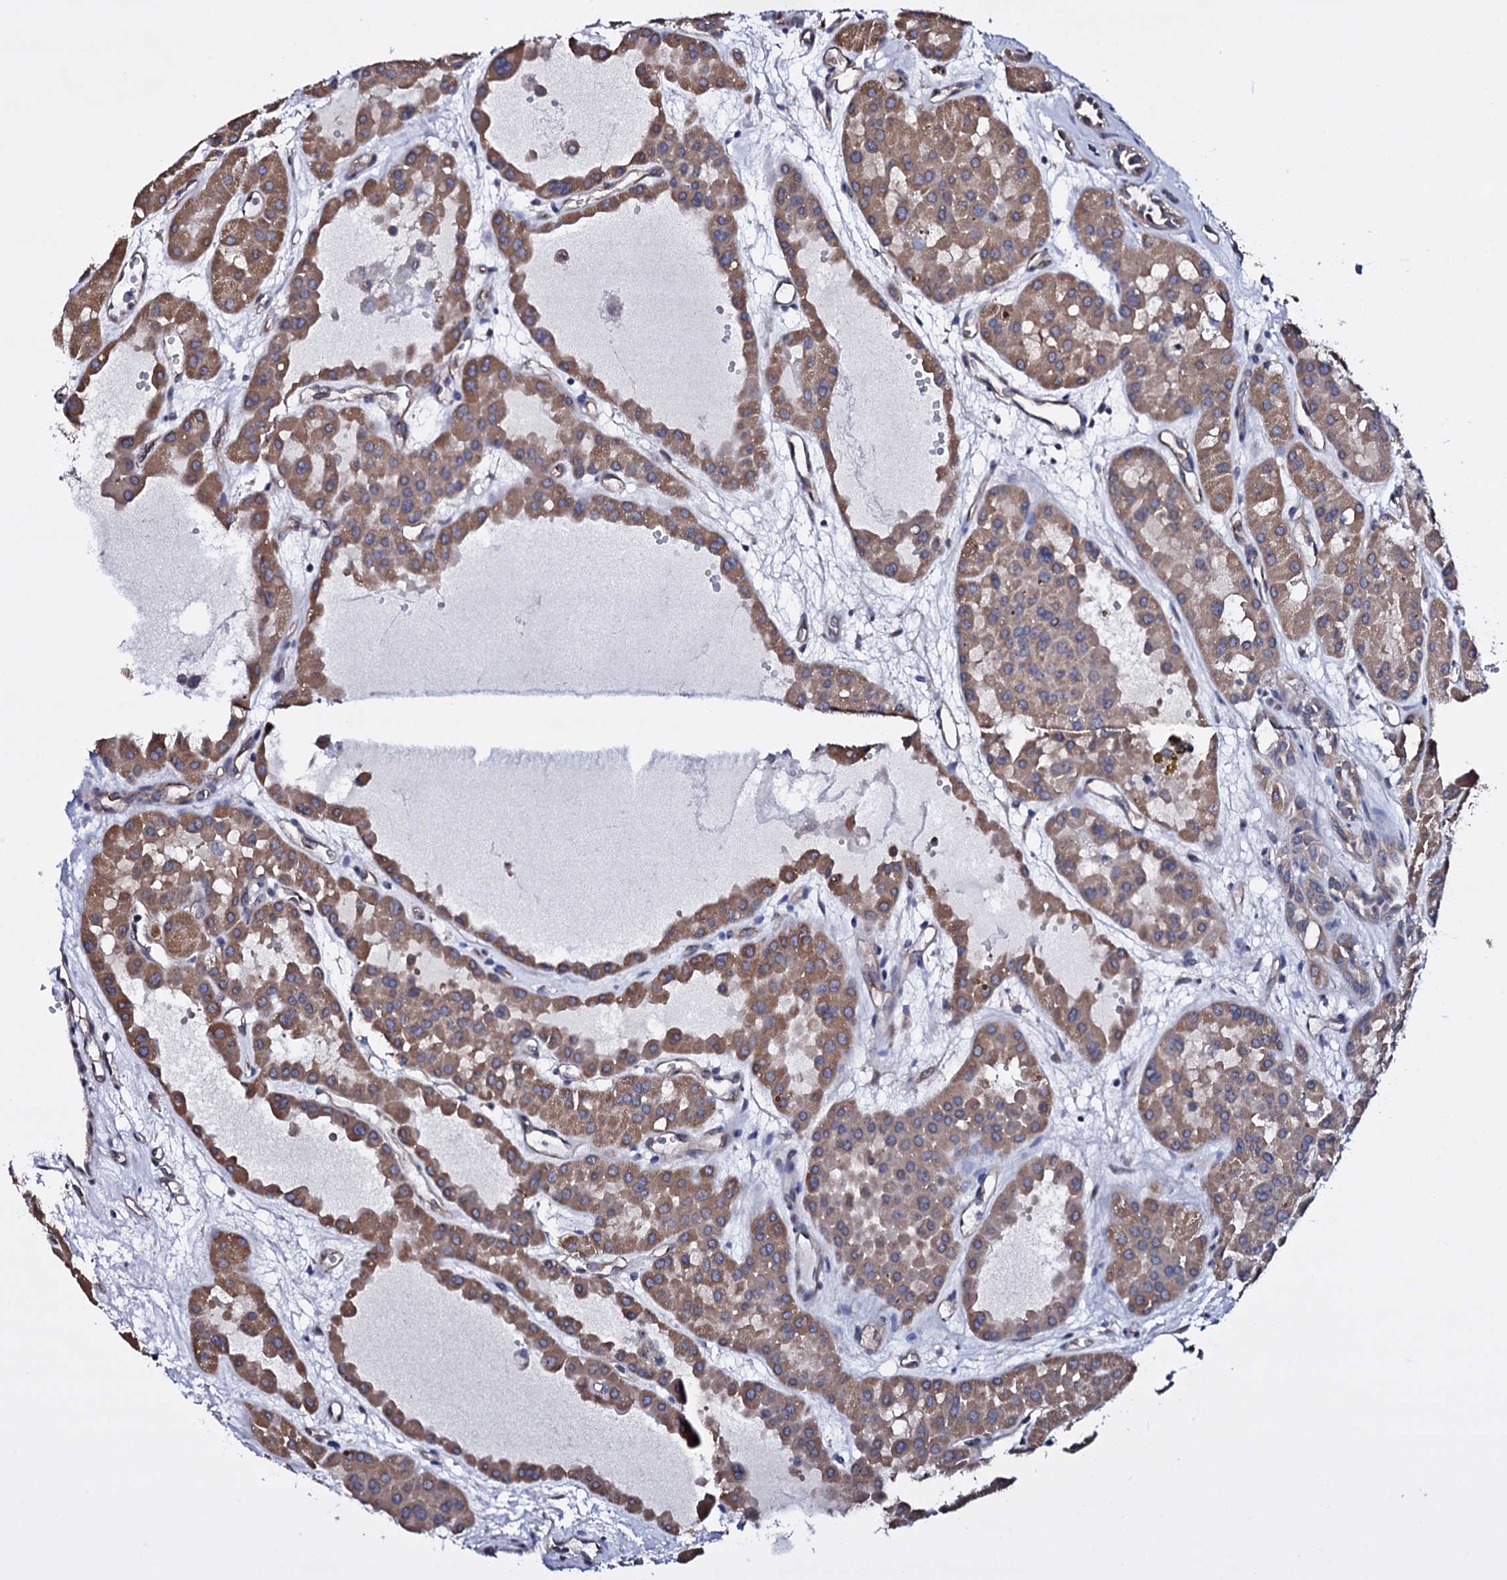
{"staining": {"intensity": "moderate", "quantity": ">75%", "location": "cytoplasmic/membranous"}, "tissue": "renal cancer", "cell_type": "Tumor cells", "image_type": "cancer", "snomed": [{"axis": "morphology", "description": "Carcinoma, NOS"}, {"axis": "topography", "description": "Kidney"}], "caption": "This is an image of IHC staining of carcinoma (renal), which shows moderate staining in the cytoplasmic/membranous of tumor cells.", "gene": "GAREM1", "patient": {"sex": "female", "age": 75}}